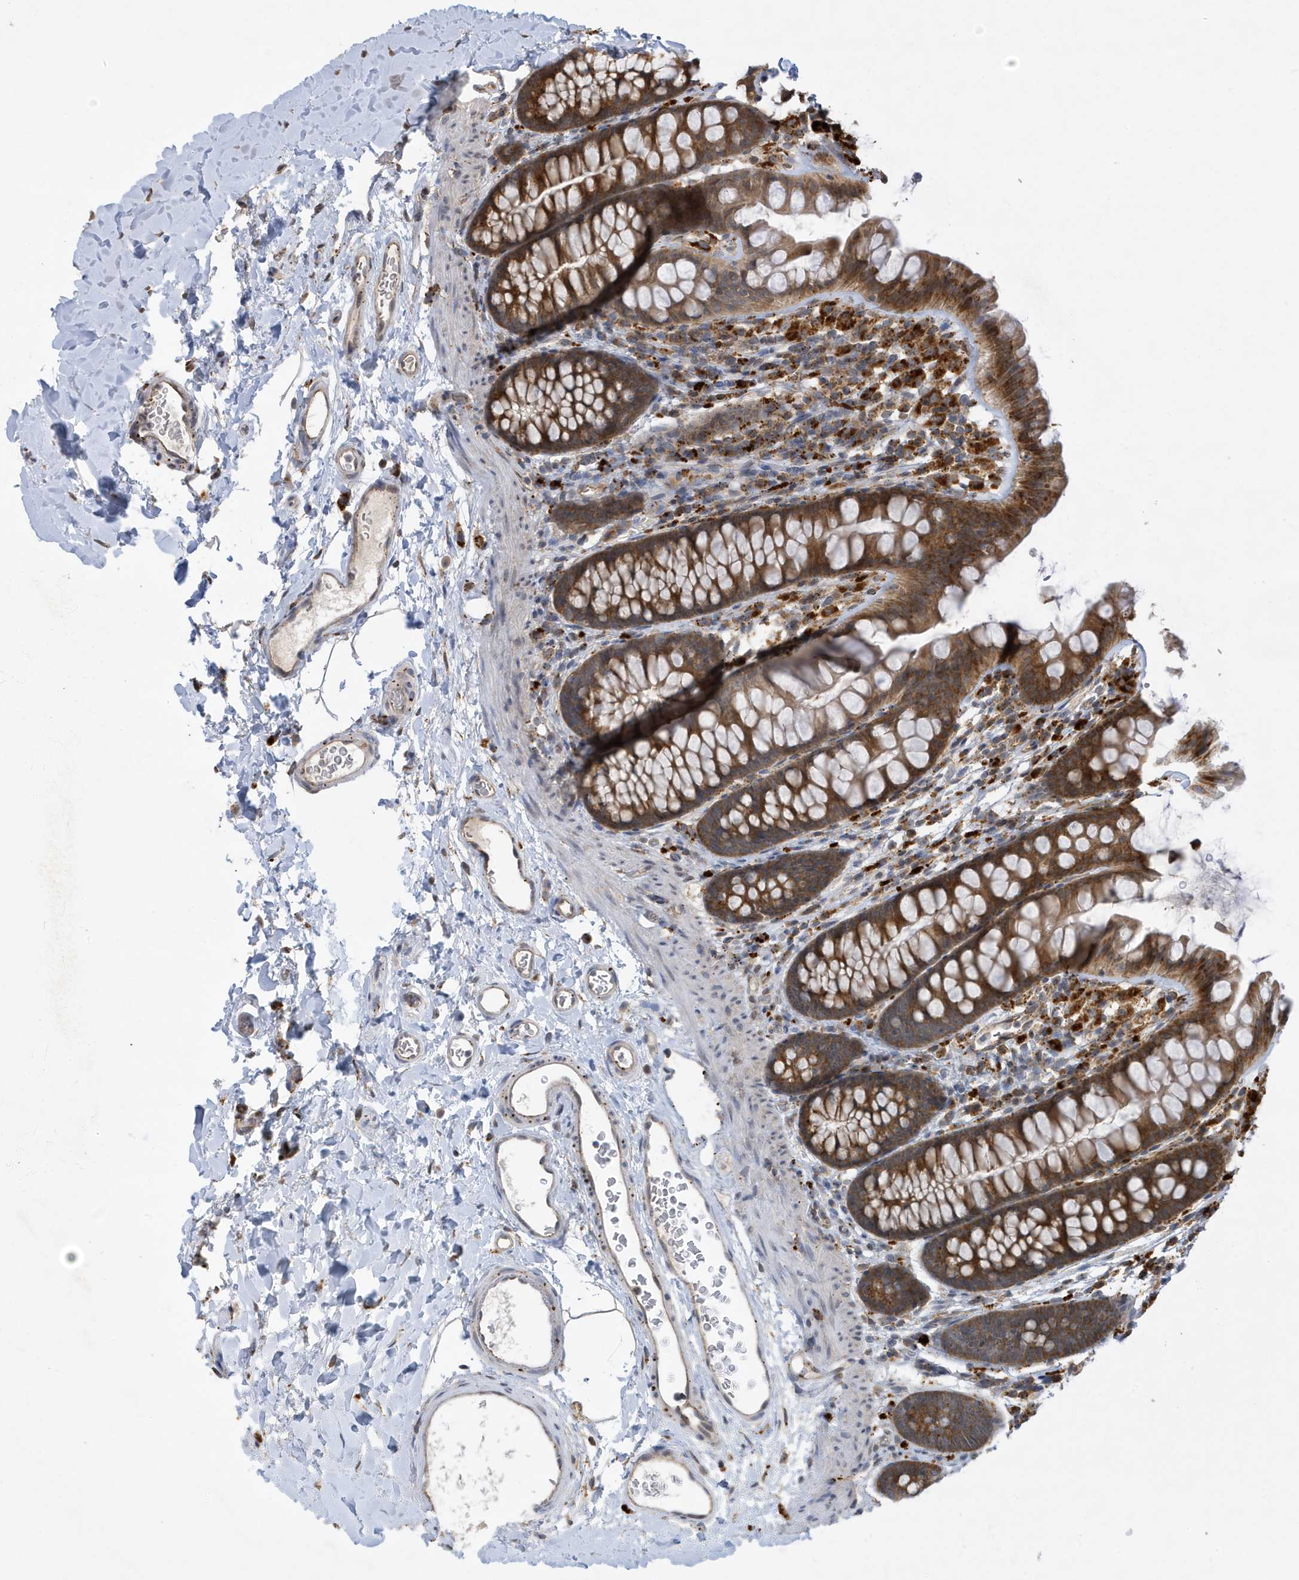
{"staining": {"intensity": "weak", "quantity": ">75%", "location": "cytoplasmic/membranous"}, "tissue": "colon", "cell_type": "Endothelial cells", "image_type": "normal", "snomed": [{"axis": "morphology", "description": "Normal tissue, NOS"}, {"axis": "topography", "description": "Colon"}], "caption": "Immunohistochemistry micrograph of normal human colon stained for a protein (brown), which displays low levels of weak cytoplasmic/membranous staining in about >75% of endothelial cells.", "gene": "ZNF507", "patient": {"sex": "female", "age": 62}}